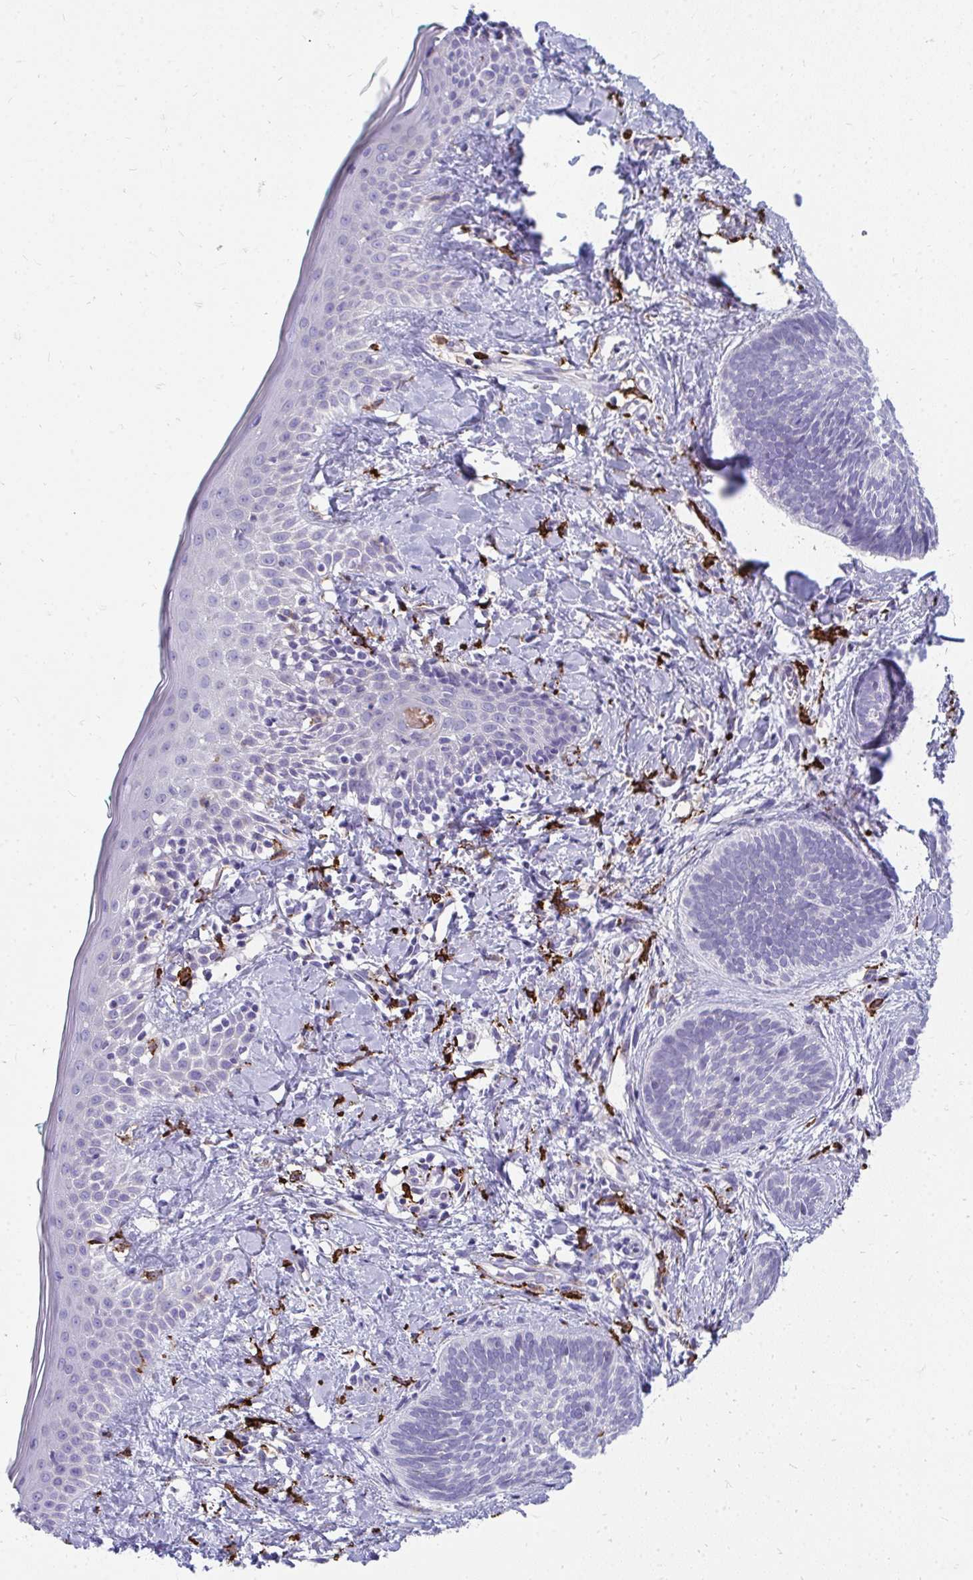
{"staining": {"intensity": "negative", "quantity": "none", "location": "none"}, "tissue": "skin cancer", "cell_type": "Tumor cells", "image_type": "cancer", "snomed": [{"axis": "morphology", "description": "Basal cell carcinoma"}, {"axis": "topography", "description": "Skin"}], "caption": "This is an IHC micrograph of skin cancer (basal cell carcinoma). There is no positivity in tumor cells.", "gene": "CD163", "patient": {"sex": "female", "age": 81}}